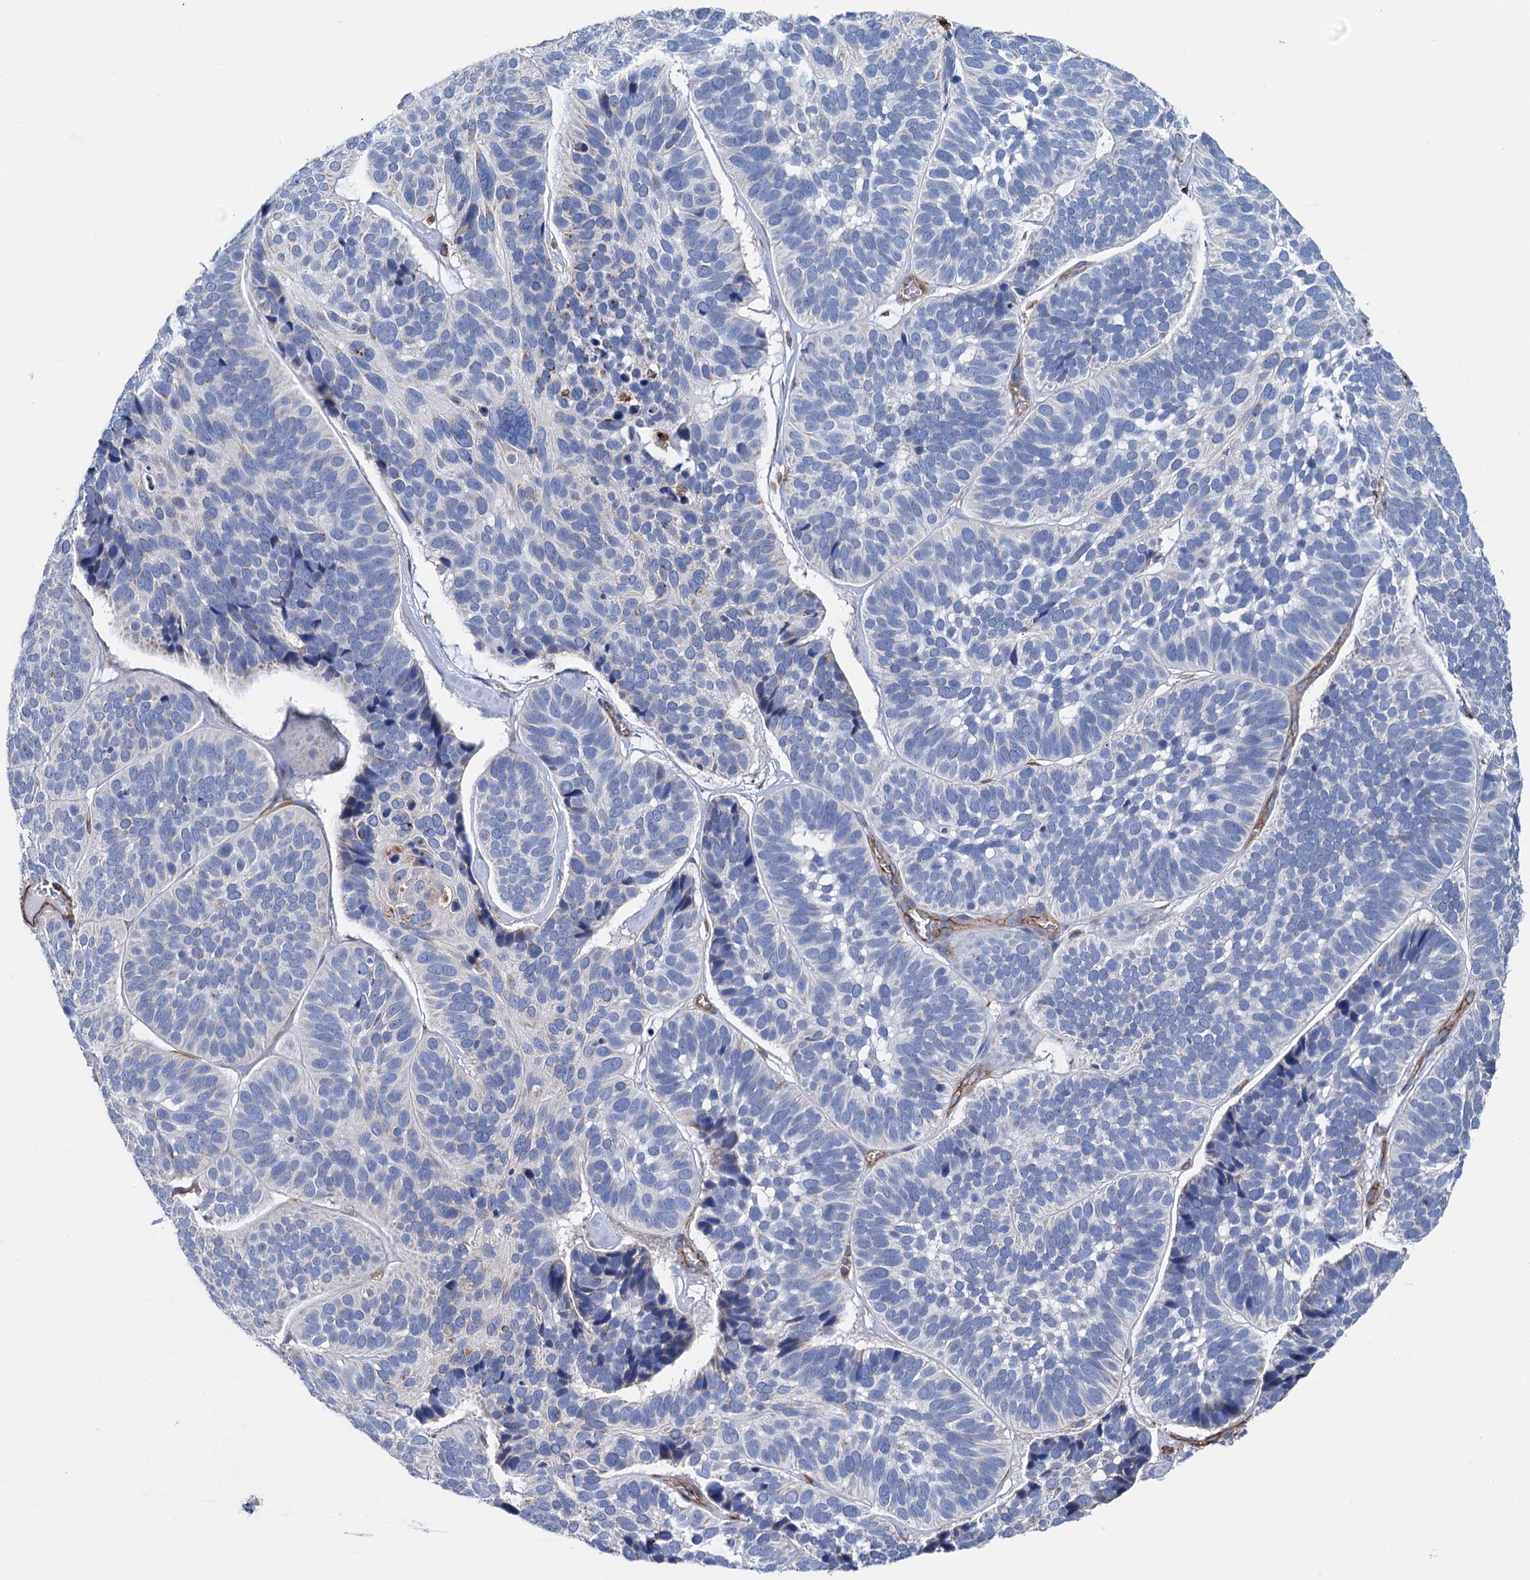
{"staining": {"intensity": "negative", "quantity": "none", "location": "none"}, "tissue": "skin cancer", "cell_type": "Tumor cells", "image_type": "cancer", "snomed": [{"axis": "morphology", "description": "Basal cell carcinoma"}, {"axis": "topography", "description": "Skin"}], "caption": "Protein analysis of skin basal cell carcinoma demonstrates no significant positivity in tumor cells. (DAB (3,3'-diaminobenzidine) IHC with hematoxylin counter stain).", "gene": "SCPEP1", "patient": {"sex": "male", "age": 62}}